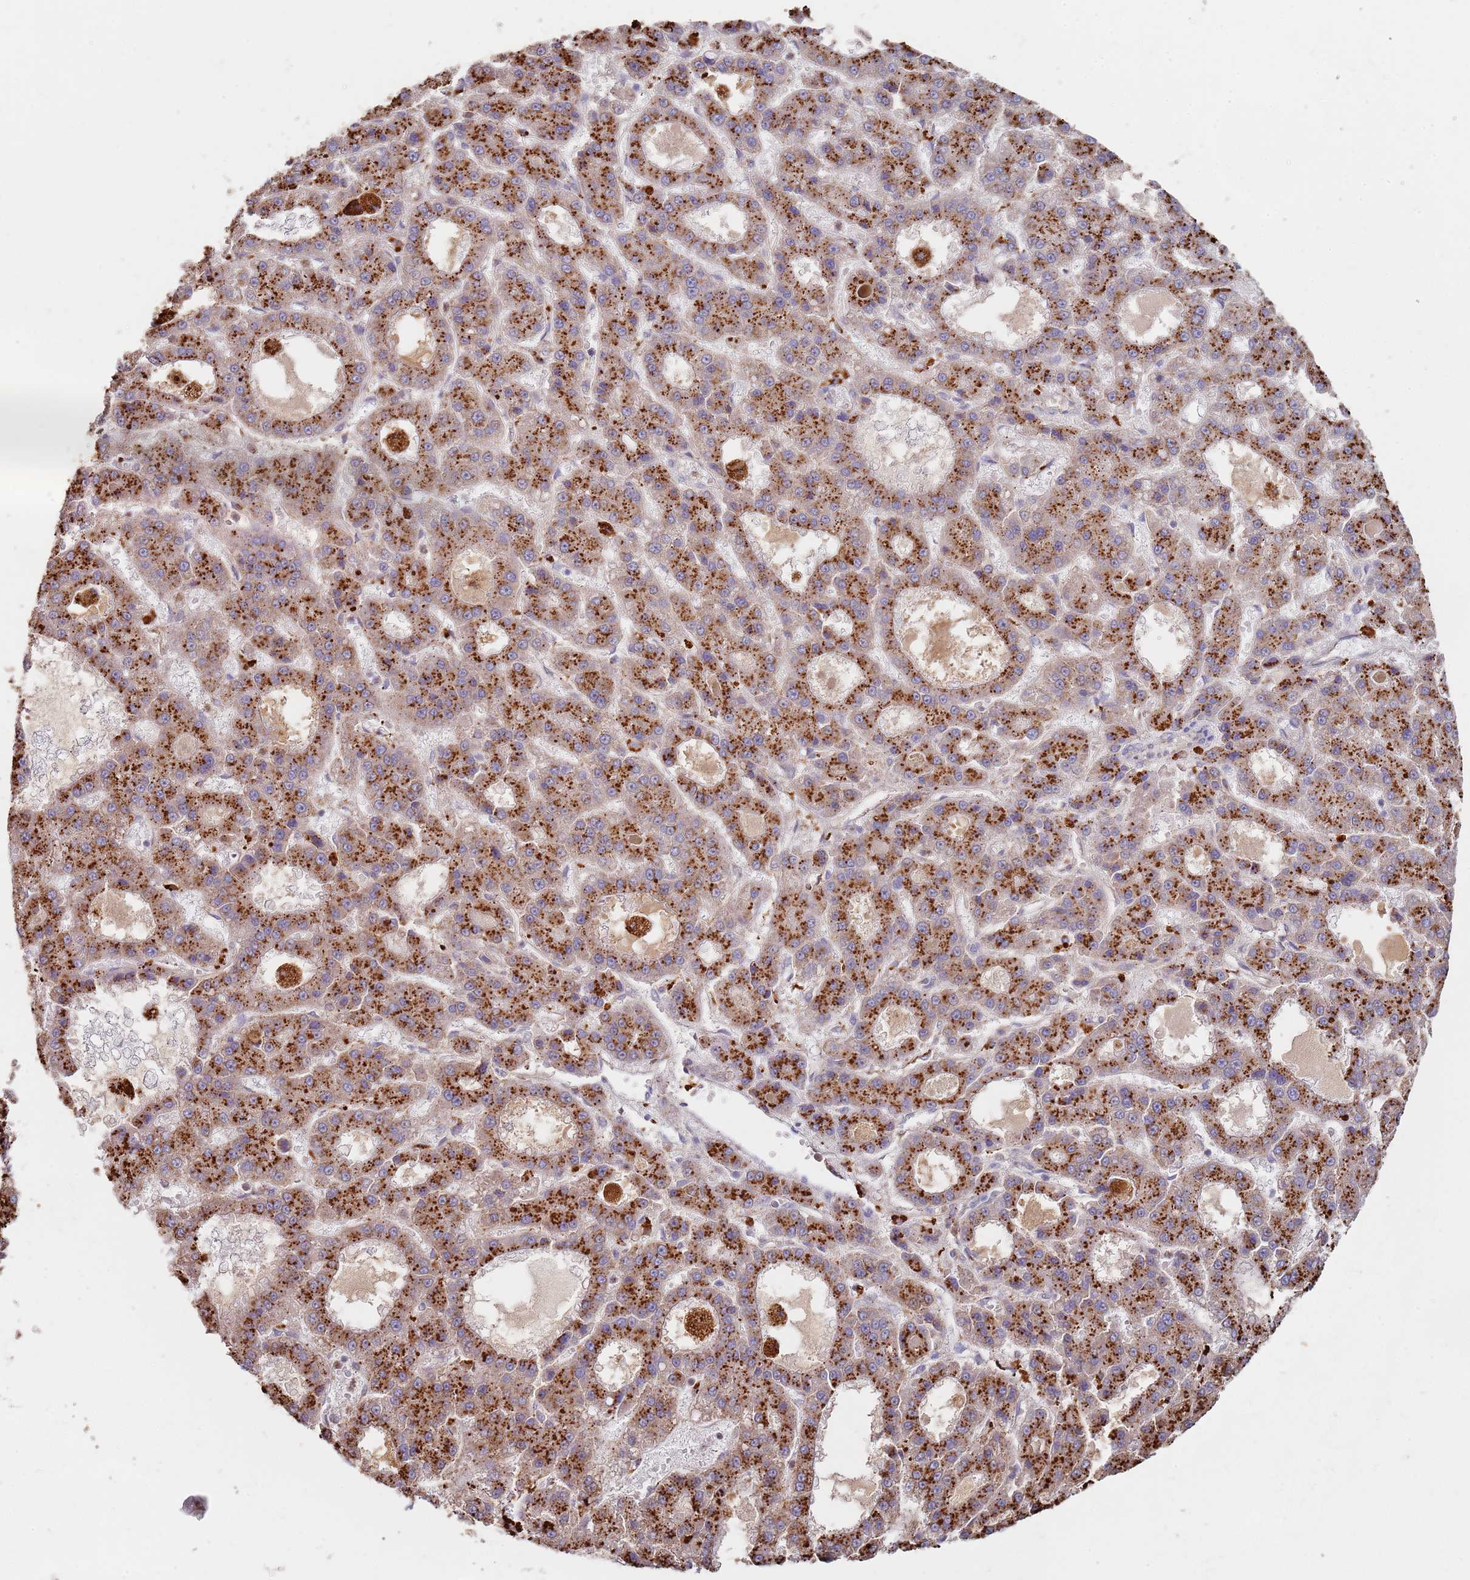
{"staining": {"intensity": "strong", "quantity": ">75%", "location": "cytoplasmic/membranous"}, "tissue": "liver cancer", "cell_type": "Tumor cells", "image_type": "cancer", "snomed": [{"axis": "morphology", "description": "Carcinoma, Hepatocellular, NOS"}, {"axis": "topography", "description": "Liver"}], "caption": "The micrograph demonstrates staining of liver cancer, revealing strong cytoplasmic/membranous protein positivity (brown color) within tumor cells.", "gene": "TMEM229B", "patient": {"sex": "male", "age": 70}}